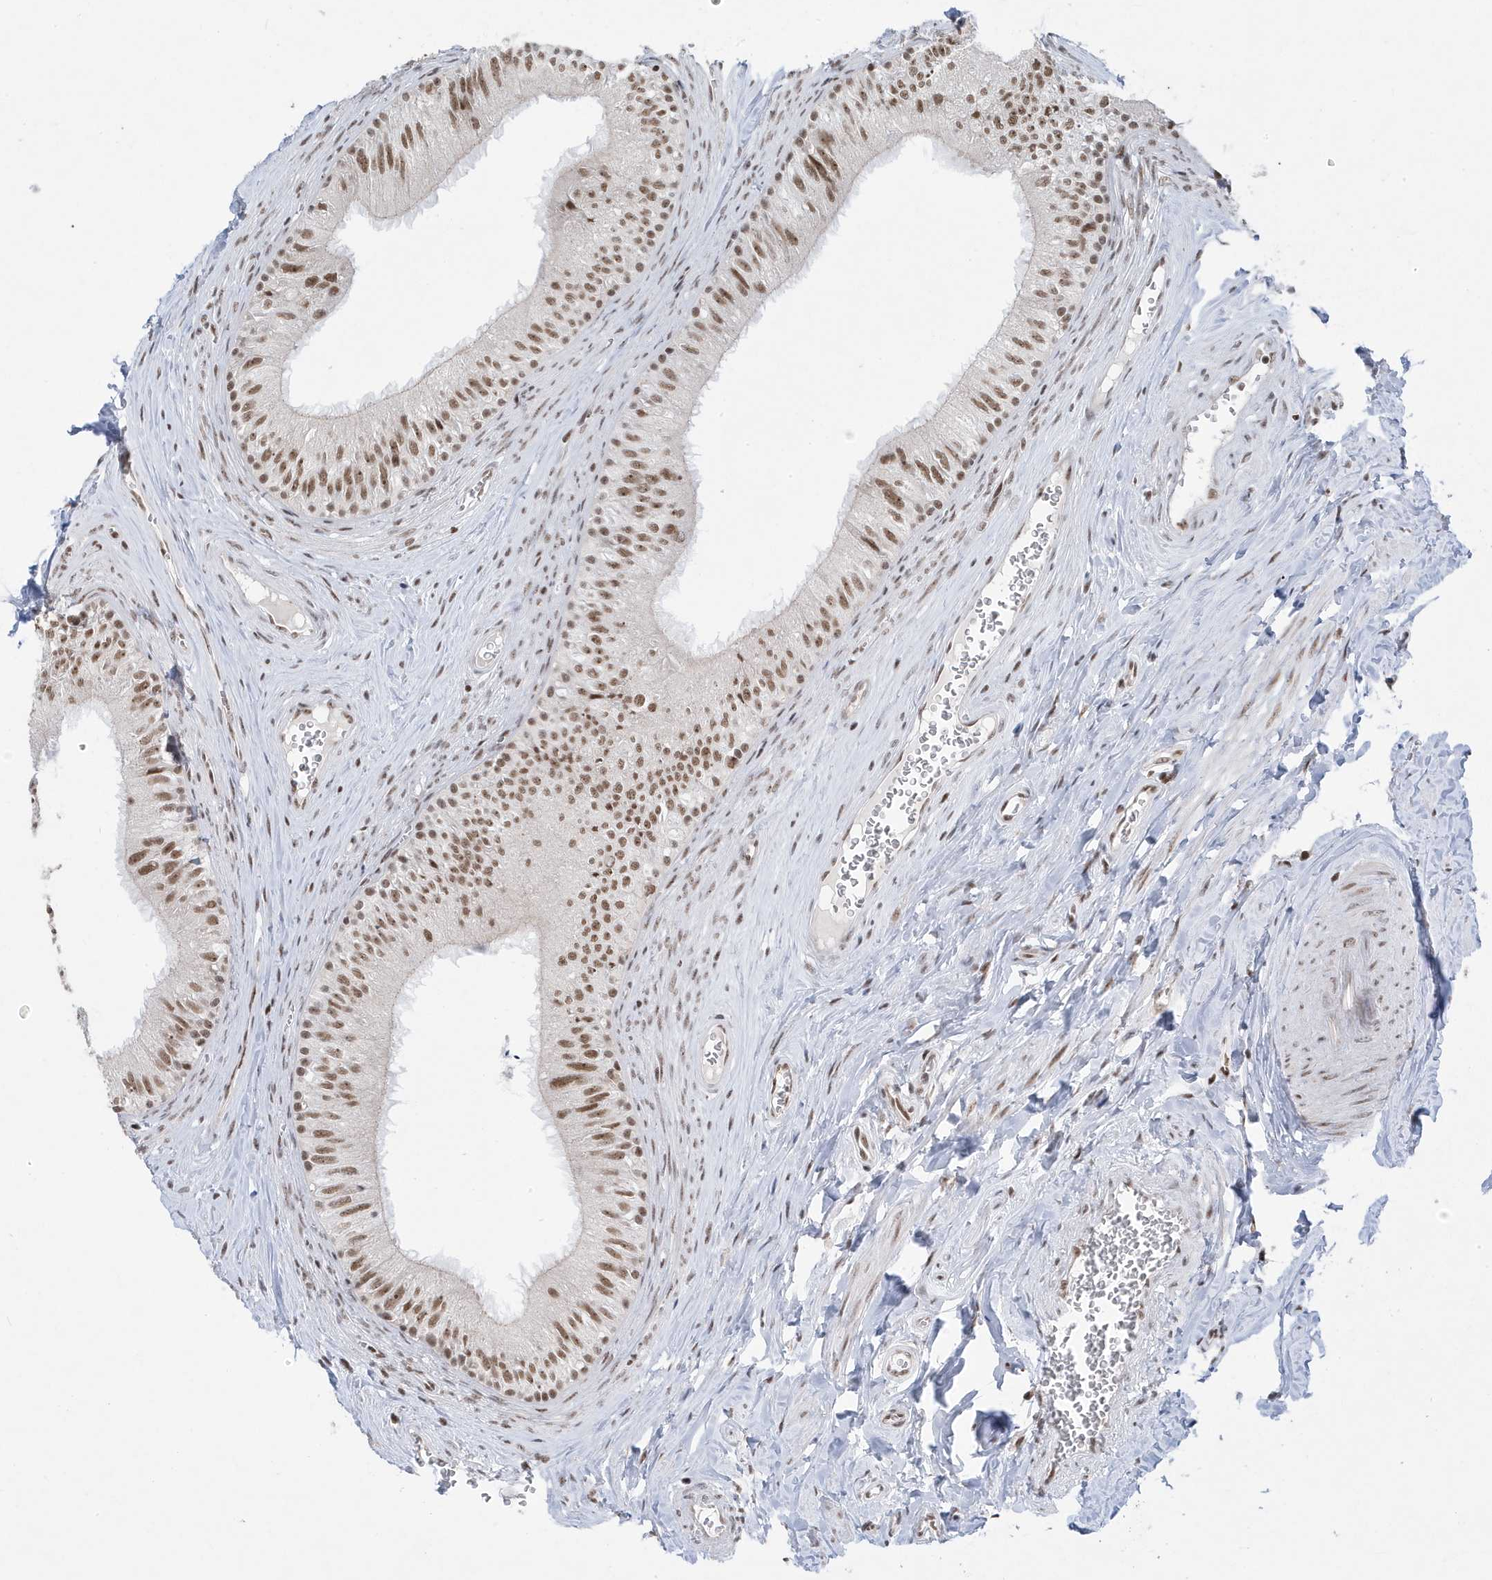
{"staining": {"intensity": "moderate", "quantity": ">75%", "location": "nuclear"}, "tissue": "epididymis", "cell_type": "Glandular cells", "image_type": "normal", "snomed": [{"axis": "morphology", "description": "Normal tissue, NOS"}, {"axis": "topography", "description": "Epididymis"}], "caption": "A photomicrograph showing moderate nuclear expression in about >75% of glandular cells in benign epididymis, as visualized by brown immunohistochemical staining.", "gene": "MTREX", "patient": {"sex": "male", "age": 46}}